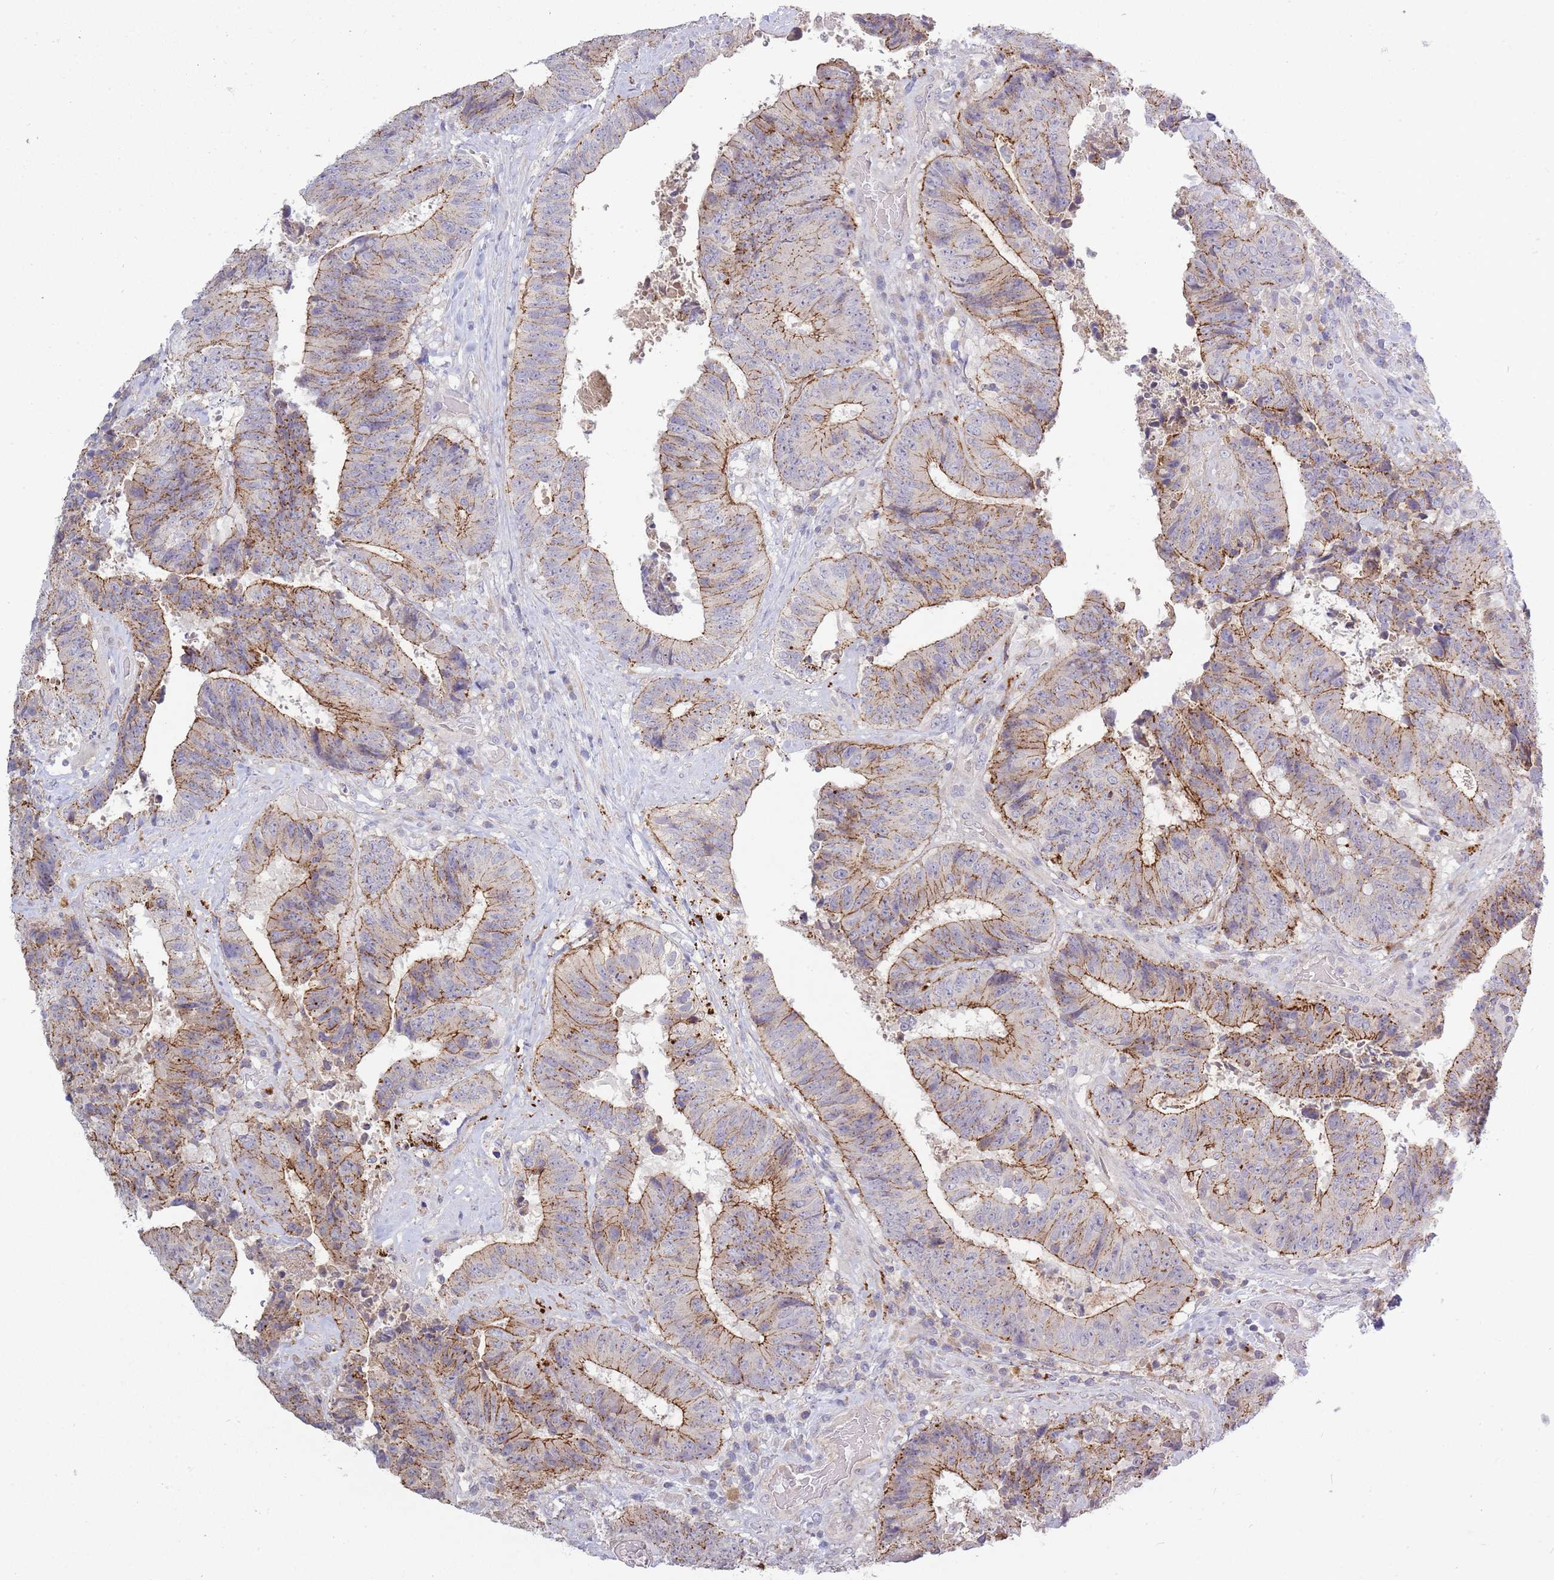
{"staining": {"intensity": "moderate", "quantity": "25%-75%", "location": "cytoplasmic/membranous"}, "tissue": "colorectal cancer", "cell_type": "Tumor cells", "image_type": "cancer", "snomed": [{"axis": "morphology", "description": "Adenocarcinoma, NOS"}, {"axis": "topography", "description": "Rectum"}], "caption": "High-power microscopy captured an immunohistochemistry micrograph of colorectal cancer, revealing moderate cytoplasmic/membranous positivity in approximately 25%-75% of tumor cells.", "gene": "TRIM61", "patient": {"sex": "male", "age": 72}}